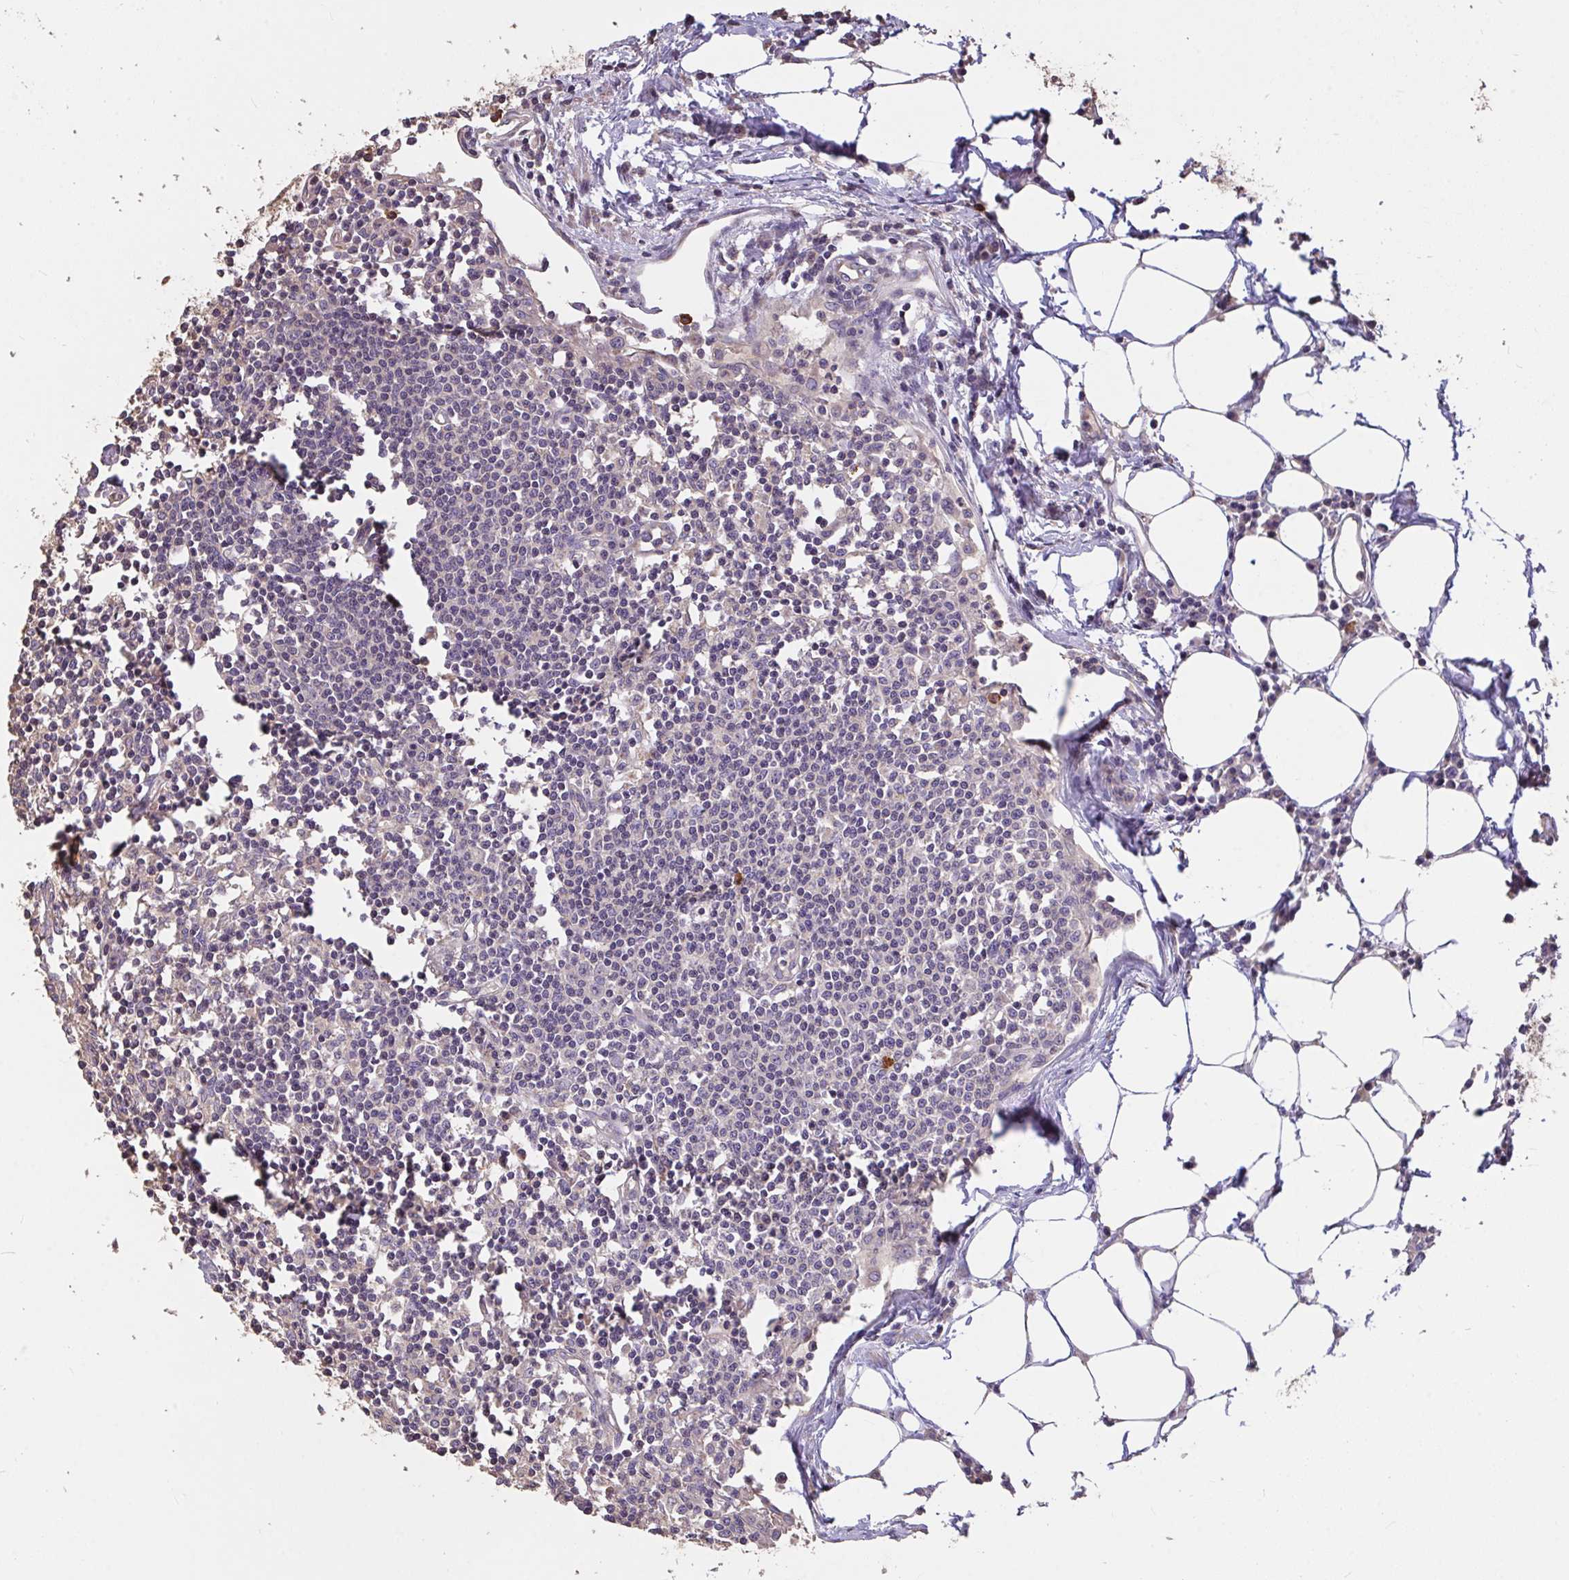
{"staining": {"intensity": "negative", "quantity": "none", "location": "none"}, "tissue": "lymph node", "cell_type": "Germinal center cells", "image_type": "normal", "snomed": [{"axis": "morphology", "description": "Normal tissue, NOS"}, {"axis": "topography", "description": "Lymph node"}], "caption": "Immunohistochemistry image of unremarkable lymph node: human lymph node stained with DAB (3,3'-diaminobenzidine) exhibits no significant protein staining in germinal center cells.", "gene": "FCER1A", "patient": {"sex": "female", "age": 78}}